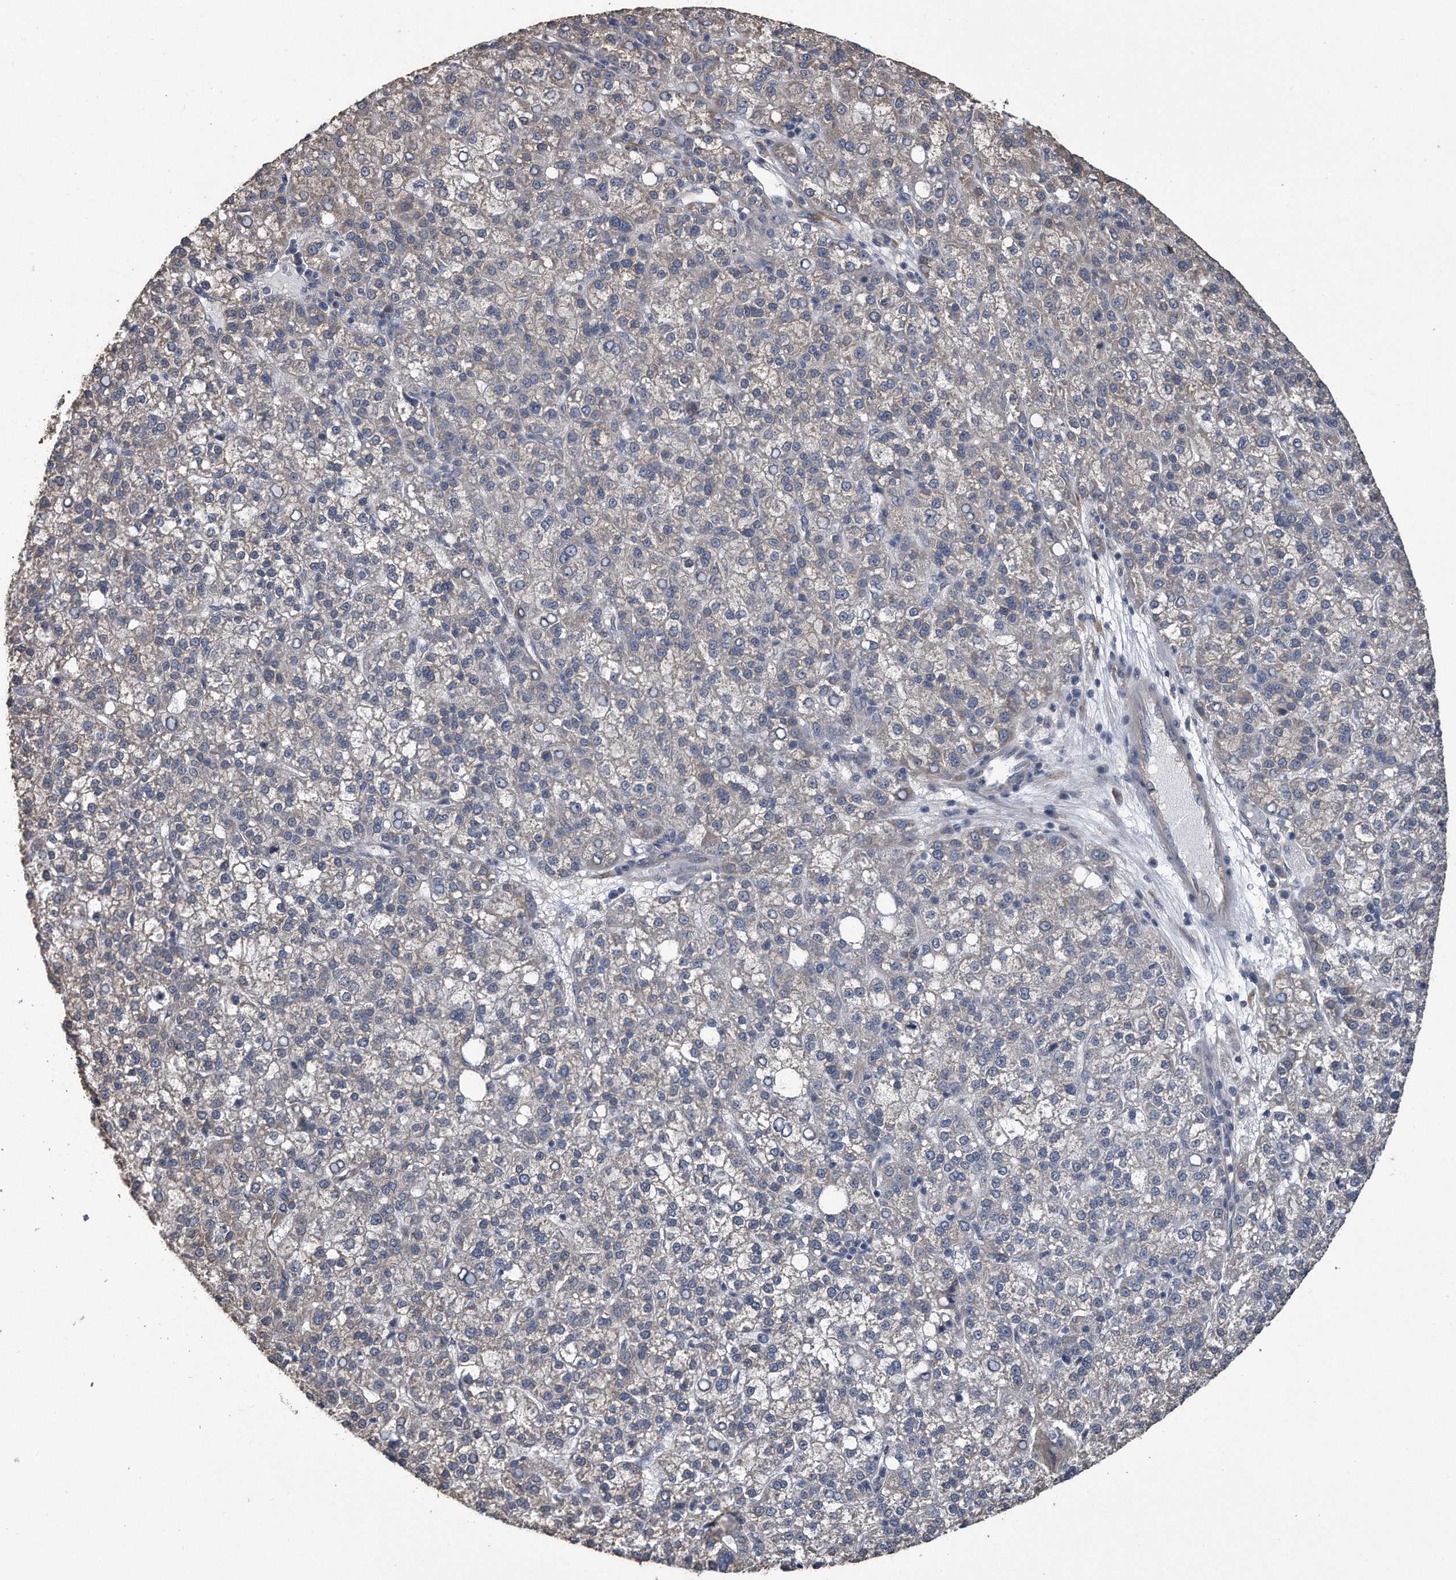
{"staining": {"intensity": "negative", "quantity": "none", "location": "none"}, "tissue": "liver cancer", "cell_type": "Tumor cells", "image_type": "cancer", "snomed": [{"axis": "morphology", "description": "Carcinoma, Hepatocellular, NOS"}, {"axis": "topography", "description": "Liver"}], "caption": "An IHC histopathology image of hepatocellular carcinoma (liver) is shown. There is no staining in tumor cells of hepatocellular carcinoma (liver).", "gene": "PCLO", "patient": {"sex": "female", "age": 58}}